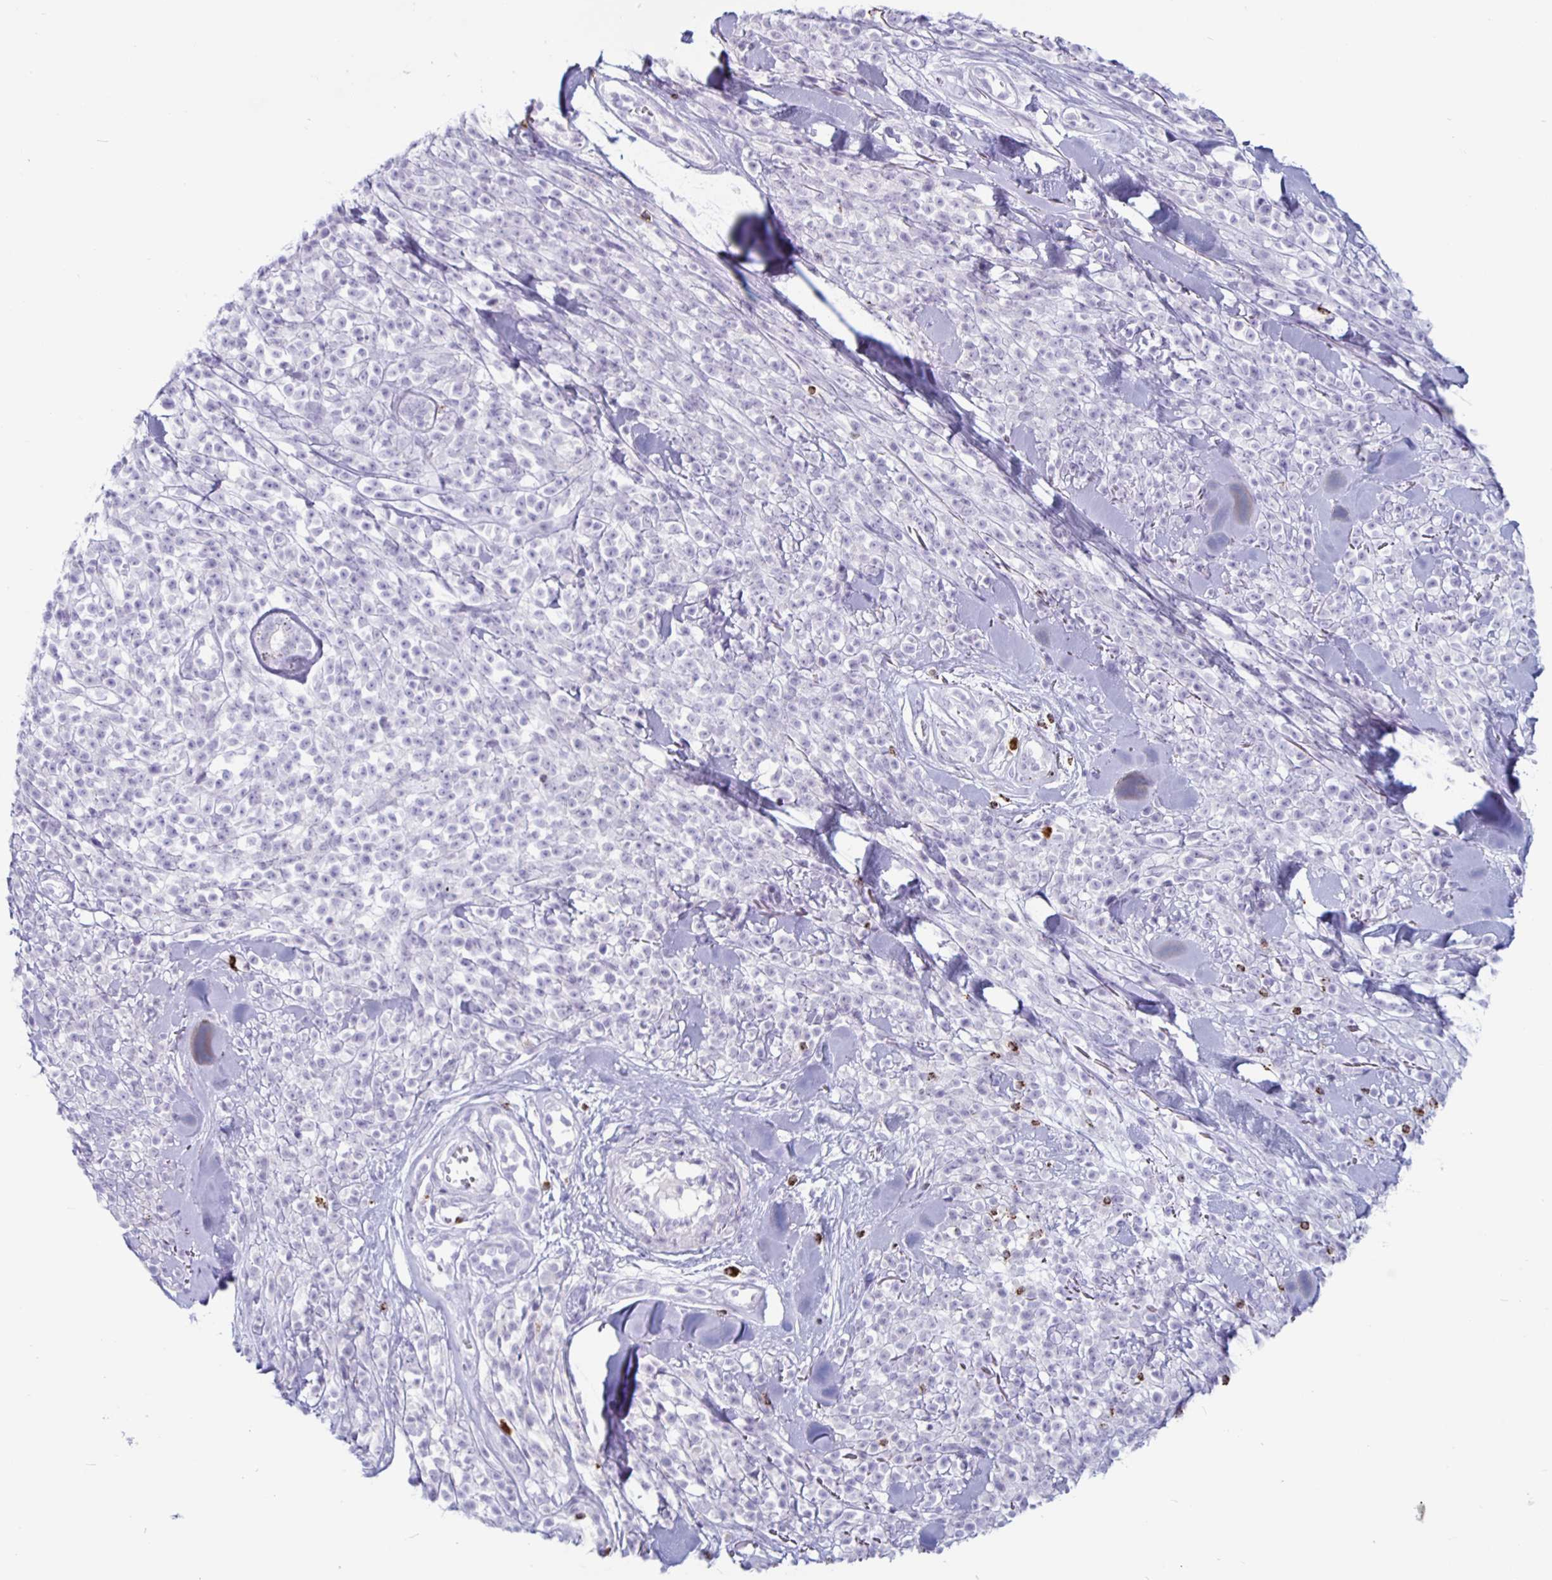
{"staining": {"intensity": "negative", "quantity": "none", "location": "none"}, "tissue": "melanoma", "cell_type": "Tumor cells", "image_type": "cancer", "snomed": [{"axis": "morphology", "description": "Malignant melanoma, NOS"}, {"axis": "topography", "description": "Skin"}, {"axis": "topography", "description": "Skin of trunk"}], "caption": "Image shows no significant protein positivity in tumor cells of malignant melanoma.", "gene": "GZMK", "patient": {"sex": "male", "age": 74}}